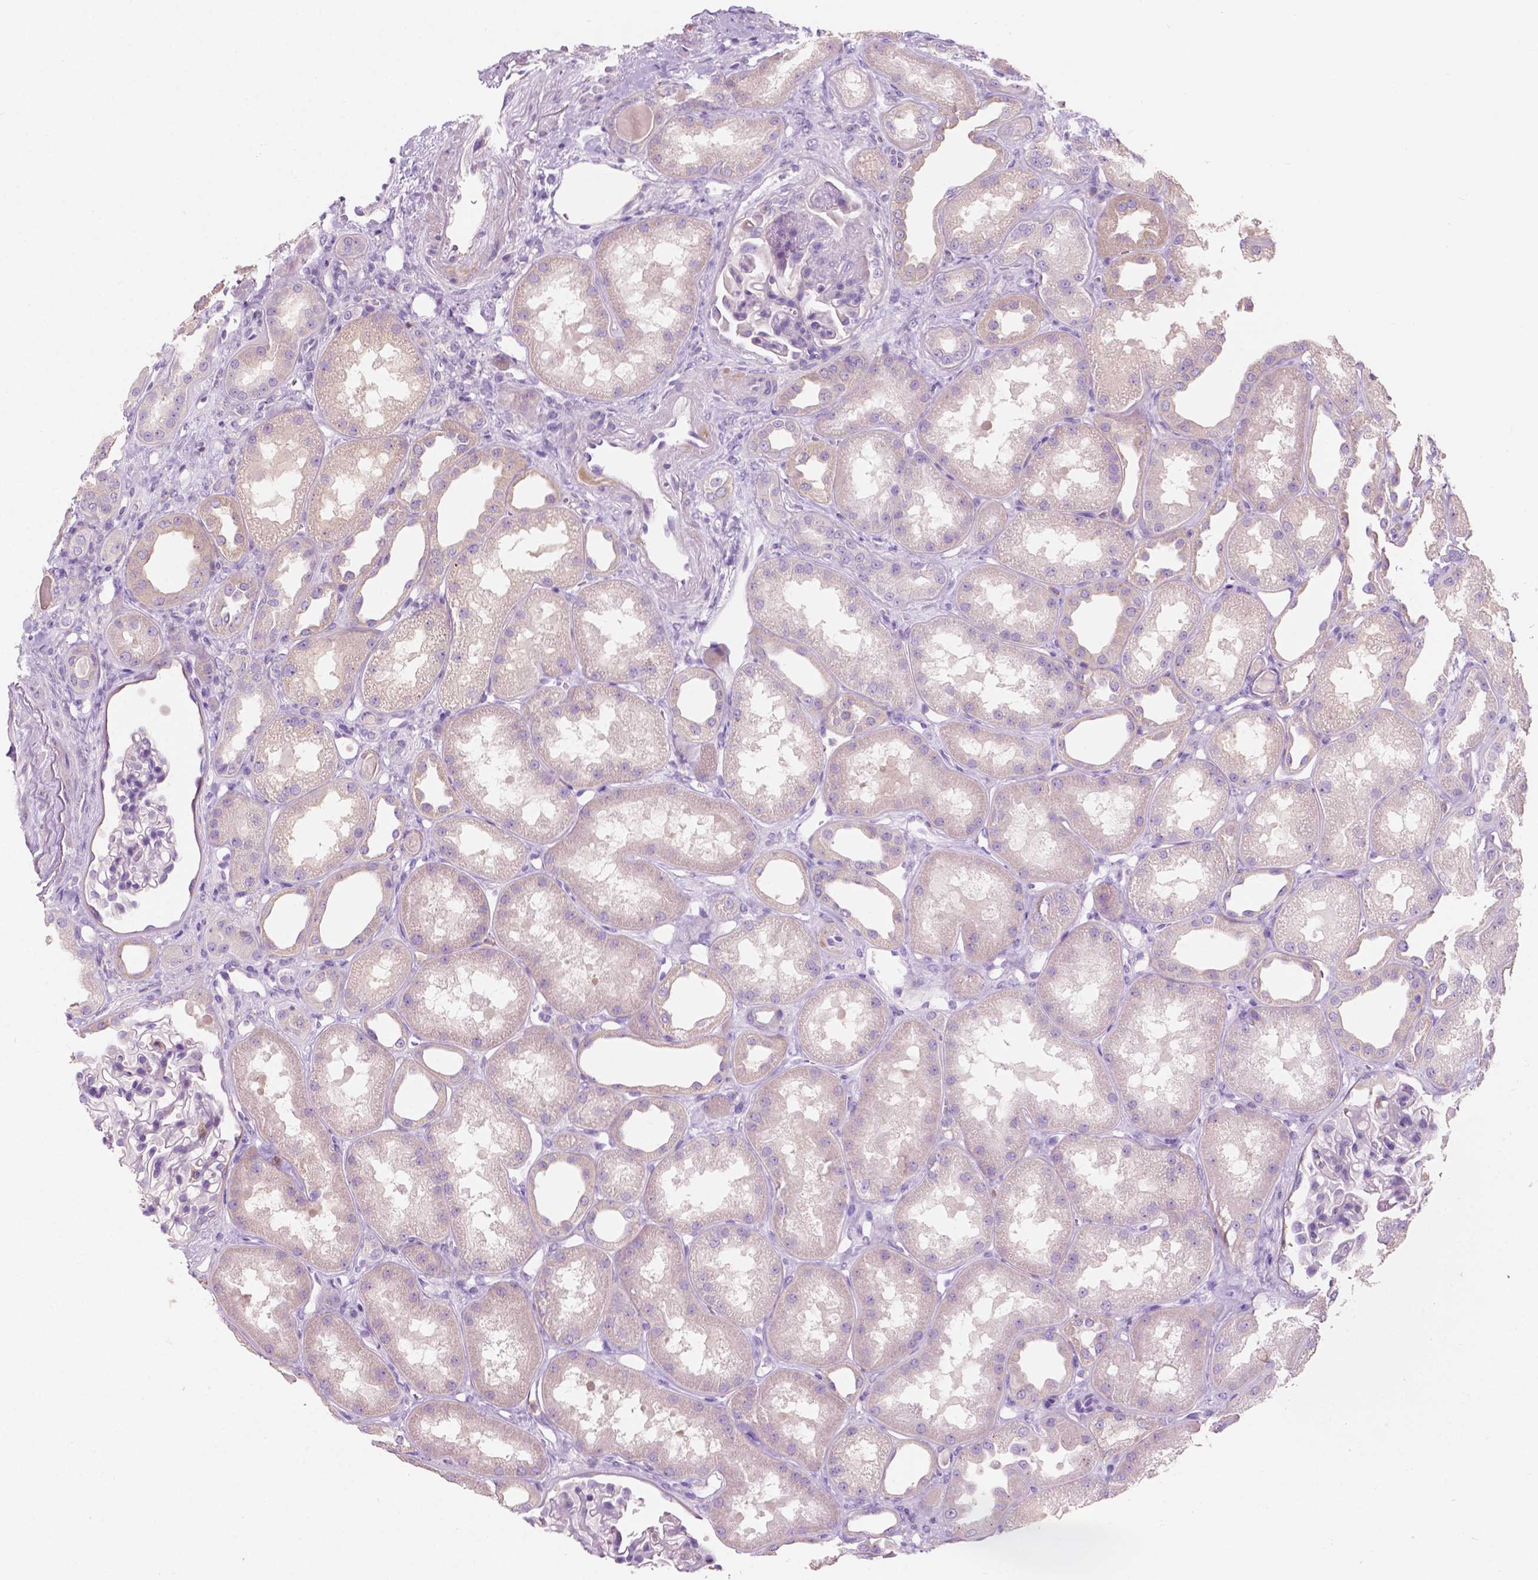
{"staining": {"intensity": "negative", "quantity": "none", "location": "none"}, "tissue": "kidney", "cell_type": "Cells in glomeruli", "image_type": "normal", "snomed": [{"axis": "morphology", "description": "Normal tissue, NOS"}, {"axis": "topography", "description": "Kidney"}], "caption": "IHC micrograph of benign kidney: human kidney stained with DAB (3,3'-diaminobenzidine) exhibits no significant protein expression in cells in glomeruli. (DAB immunohistochemistry, high magnification).", "gene": "SEMA4A", "patient": {"sex": "male", "age": 61}}